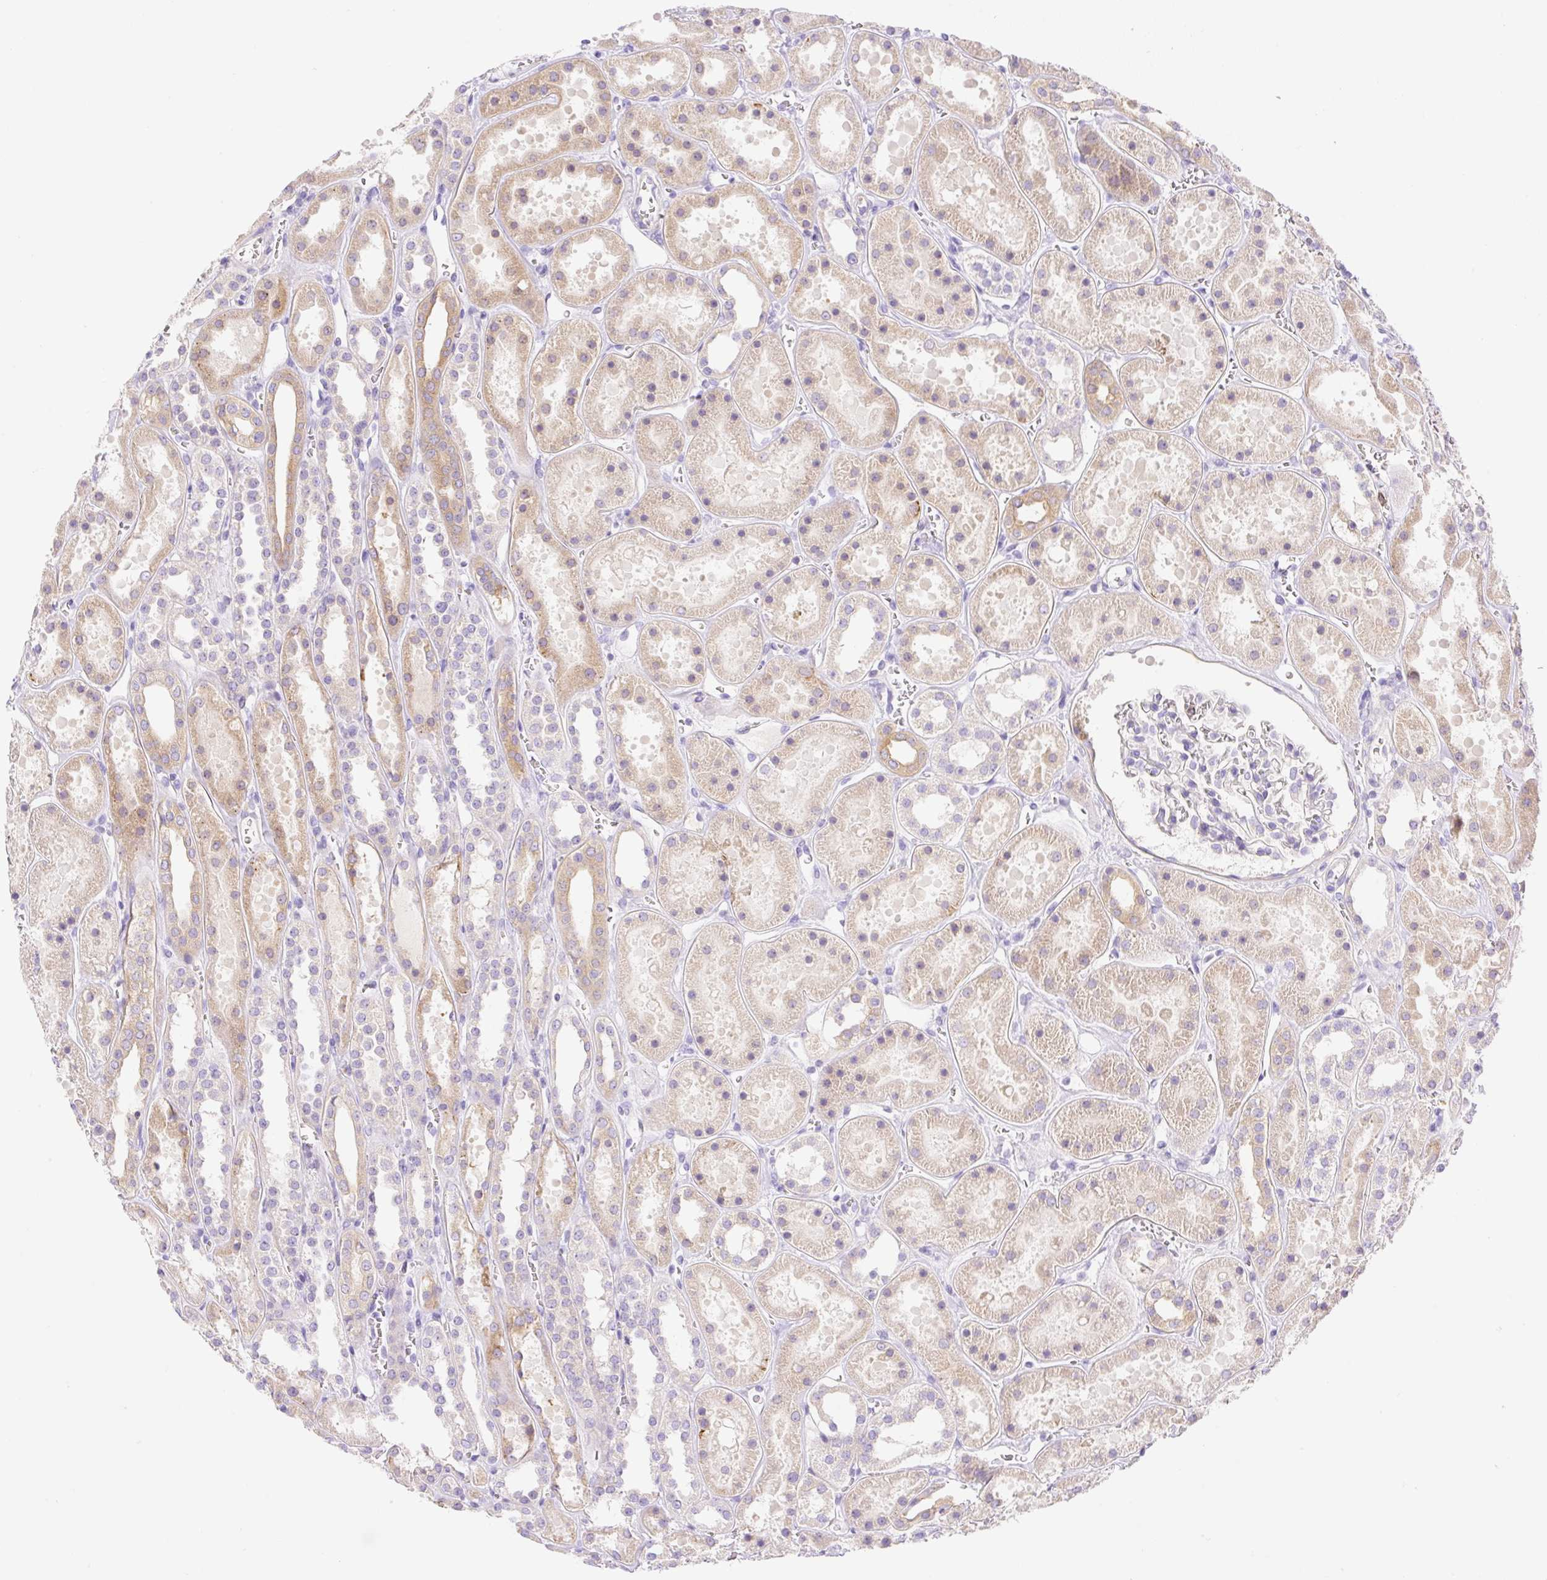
{"staining": {"intensity": "negative", "quantity": "none", "location": "none"}, "tissue": "kidney", "cell_type": "Cells in glomeruli", "image_type": "normal", "snomed": [{"axis": "morphology", "description": "Normal tissue, NOS"}, {"axis": "topography", "description": "Kidney"}], "caption": "The photomicrograph shows no significant staining in cells in glomeruli of kidney.", "gene": "DENND5A", "patient": {"sex": "female", "age": 41}}